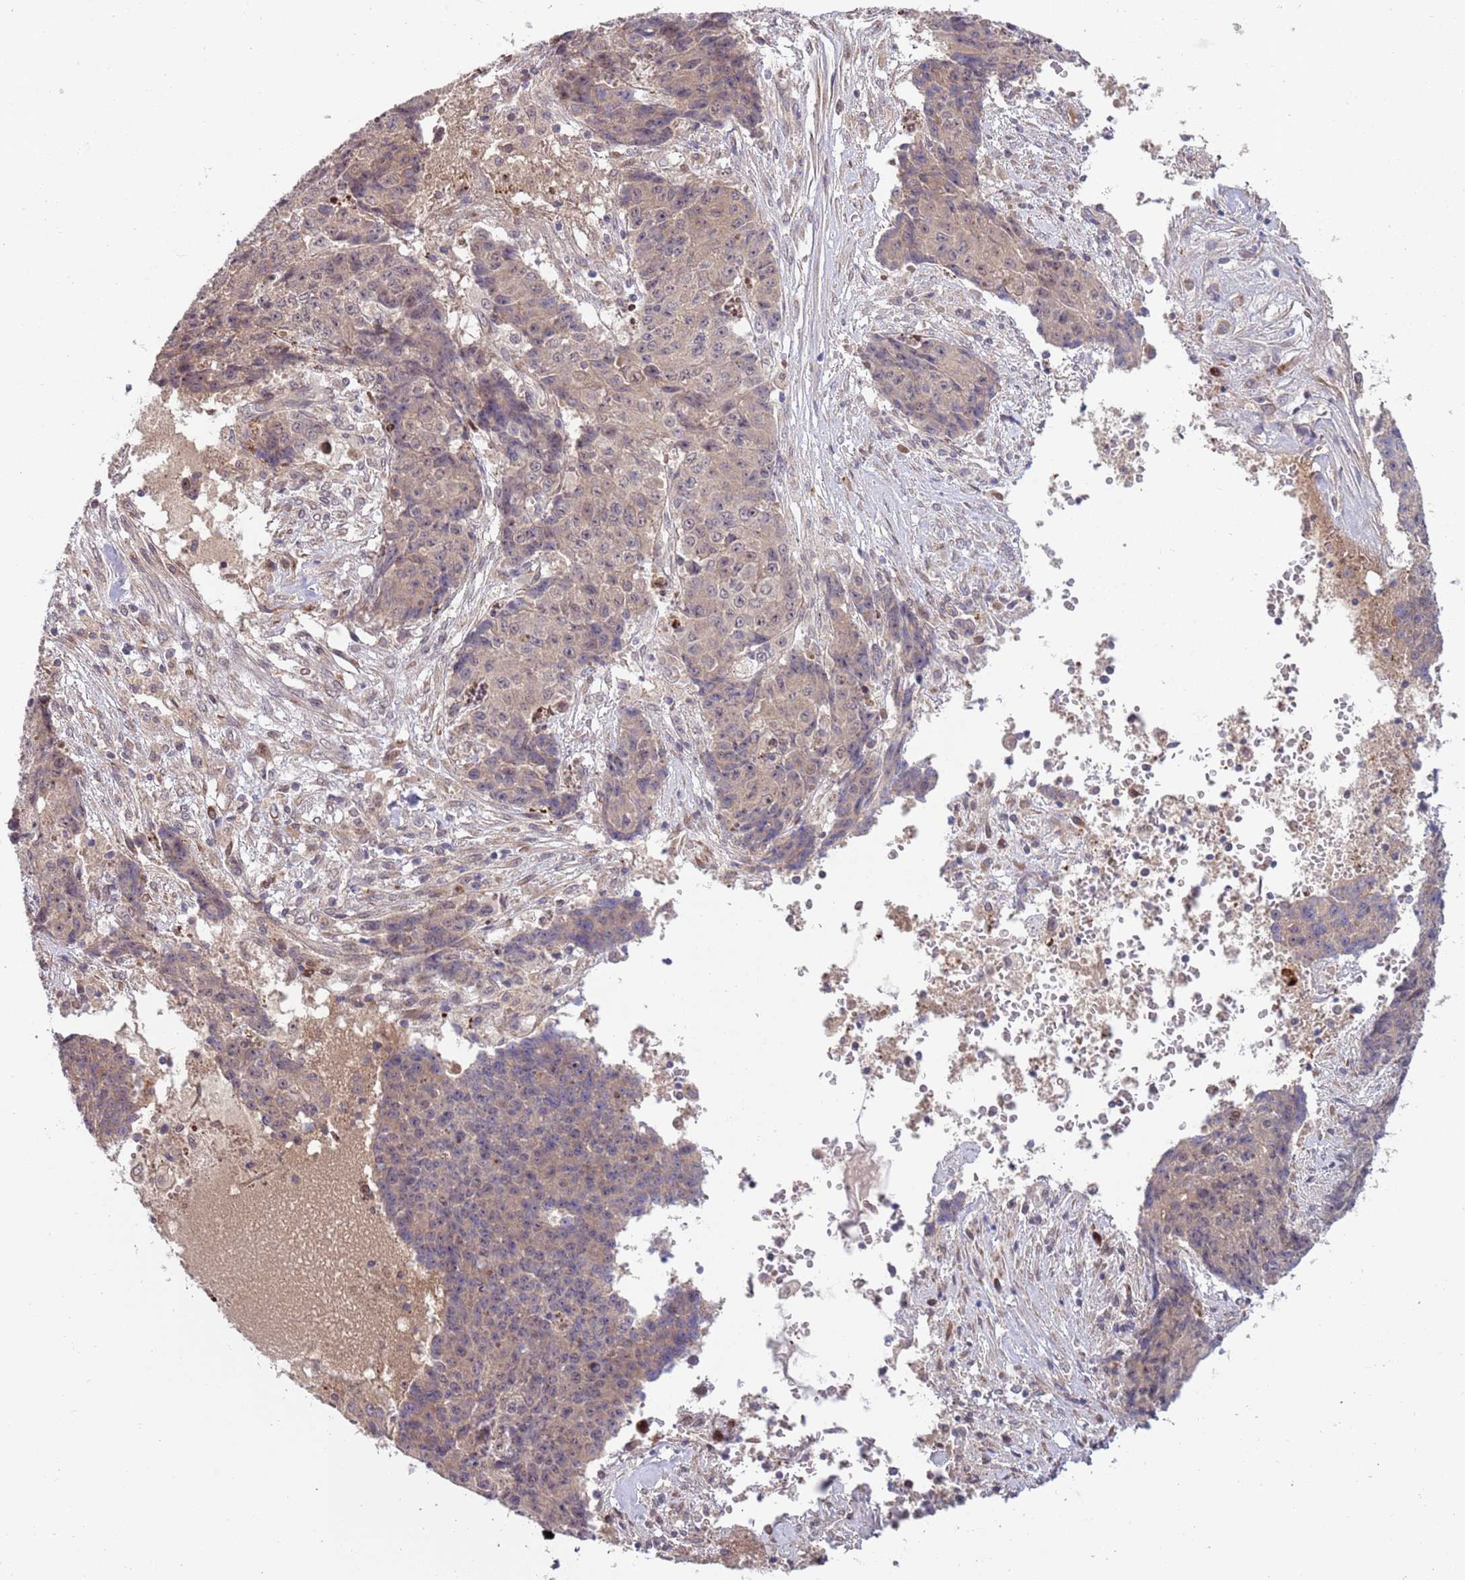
{"staining": {"intensity": "weak", "quantity": ">75%", "location": "cytoplasmic/membranous"}, "tissue": "ovarian cancer", "cell_type": "Tumor cells", "image_type": "cancer", "snomed": [{"axis": "morphology", "description": "Carcinoma, endometroid"}, {"axis": "topography", "description": "Ovary"}], "caption": "Endometroid carcinoma (ovarian) stained with DAB (3,3'-diaminobenzidine) immunohistochemistry displays low levels of weak cytoplasmic/membranous expression in about >75% of tumor cells.", "gene": "NT5DC4", "patient": {"sex": "female", "age": 42}}